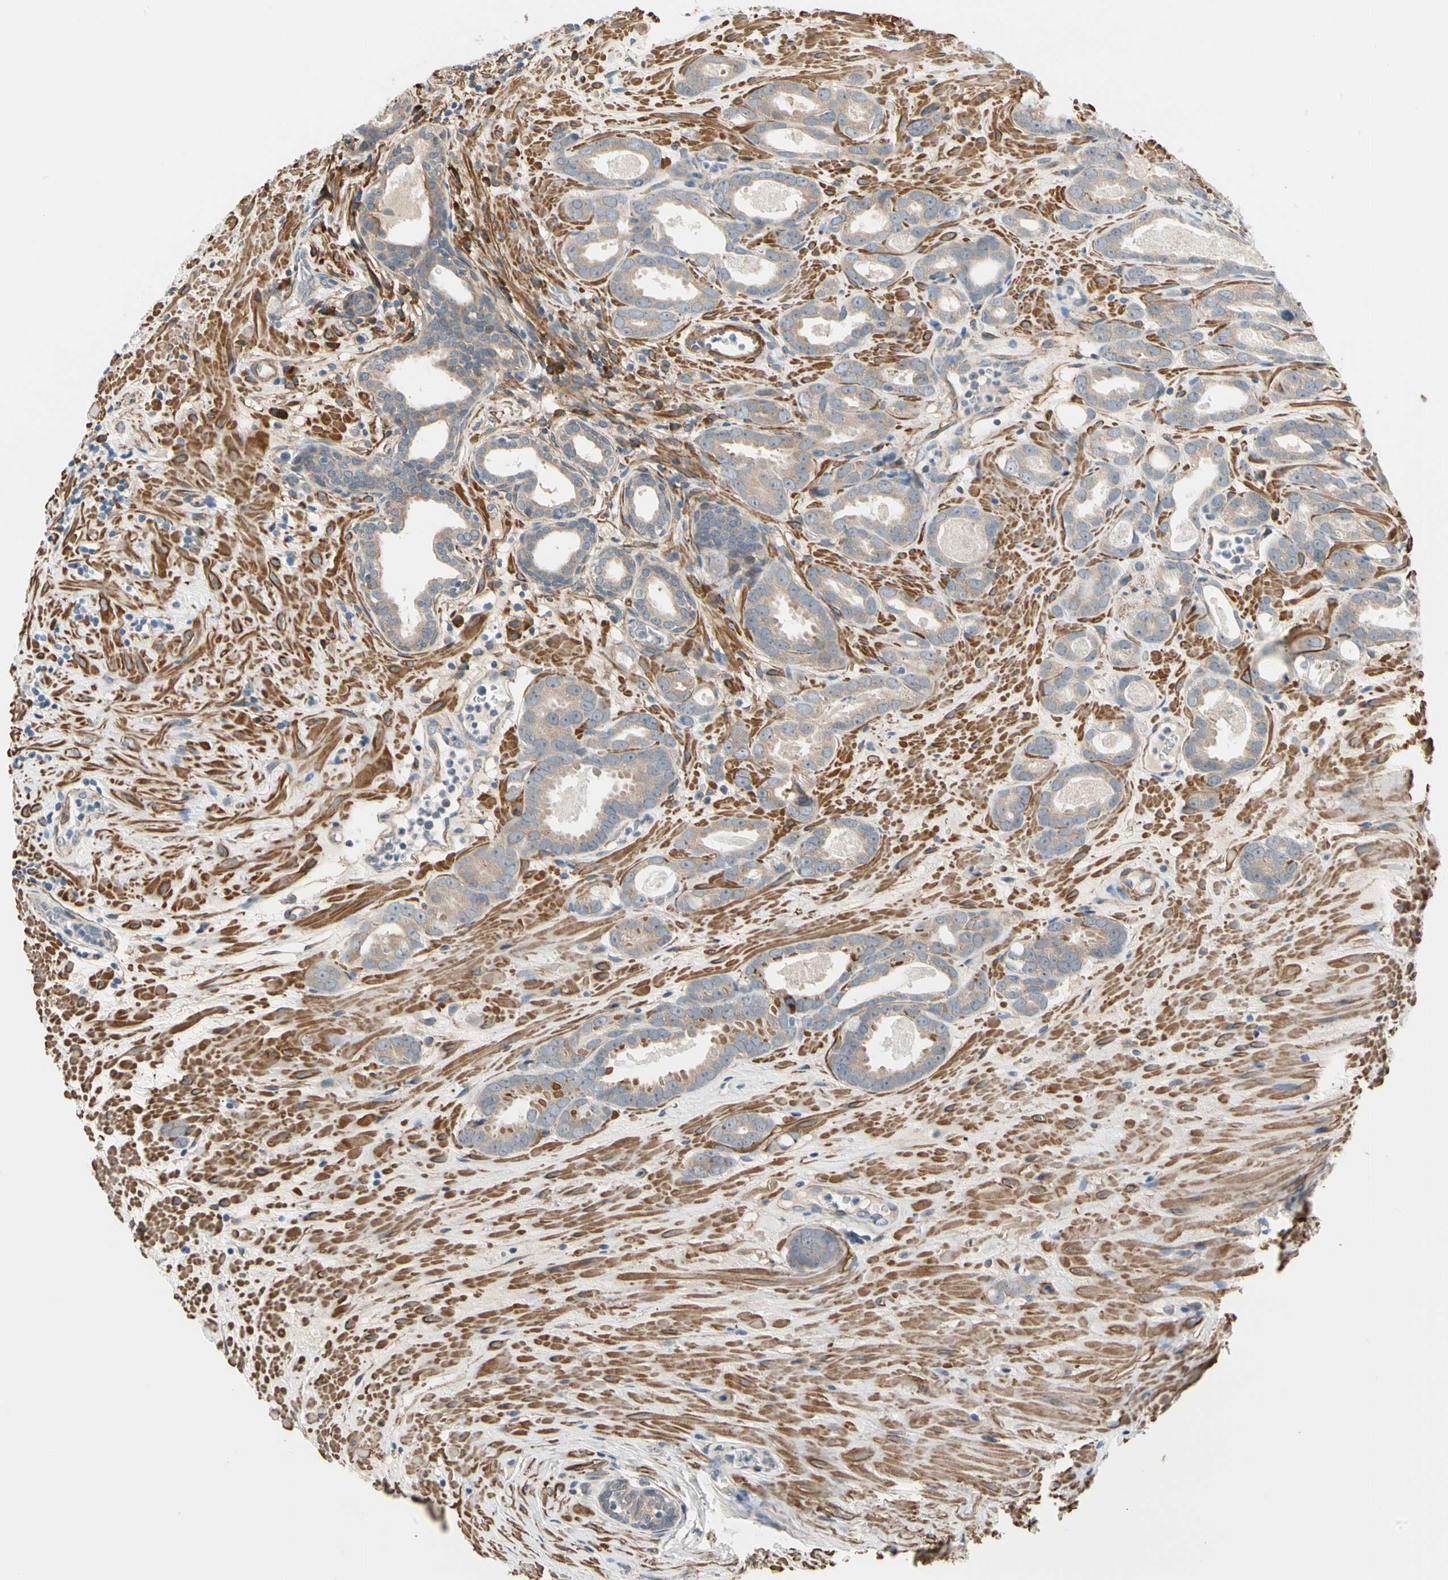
{"staining": {"intensity": "weak", "quantity": ">75%", "location": "cytoplasmic/membranous"}, "tissue": "prostate cancer", "cell_type": "Tumor cells", "image_type": "cancer", "snomed": [{"axis": "morphology", "description": "Adenocarcinoma, Low grade"}, {"axis": "topography", "description": "Prostate"}], "caption": "IHC photomicrograph of human prostate adenocarcinoma (low-grade) stained for a protein (brown), which reveals low levels of weak cytoplasmic/membranous staining in about >75% of tumor cells.", "gene": "LIMK2", "patient": {"sex": "male", "age": 57}}